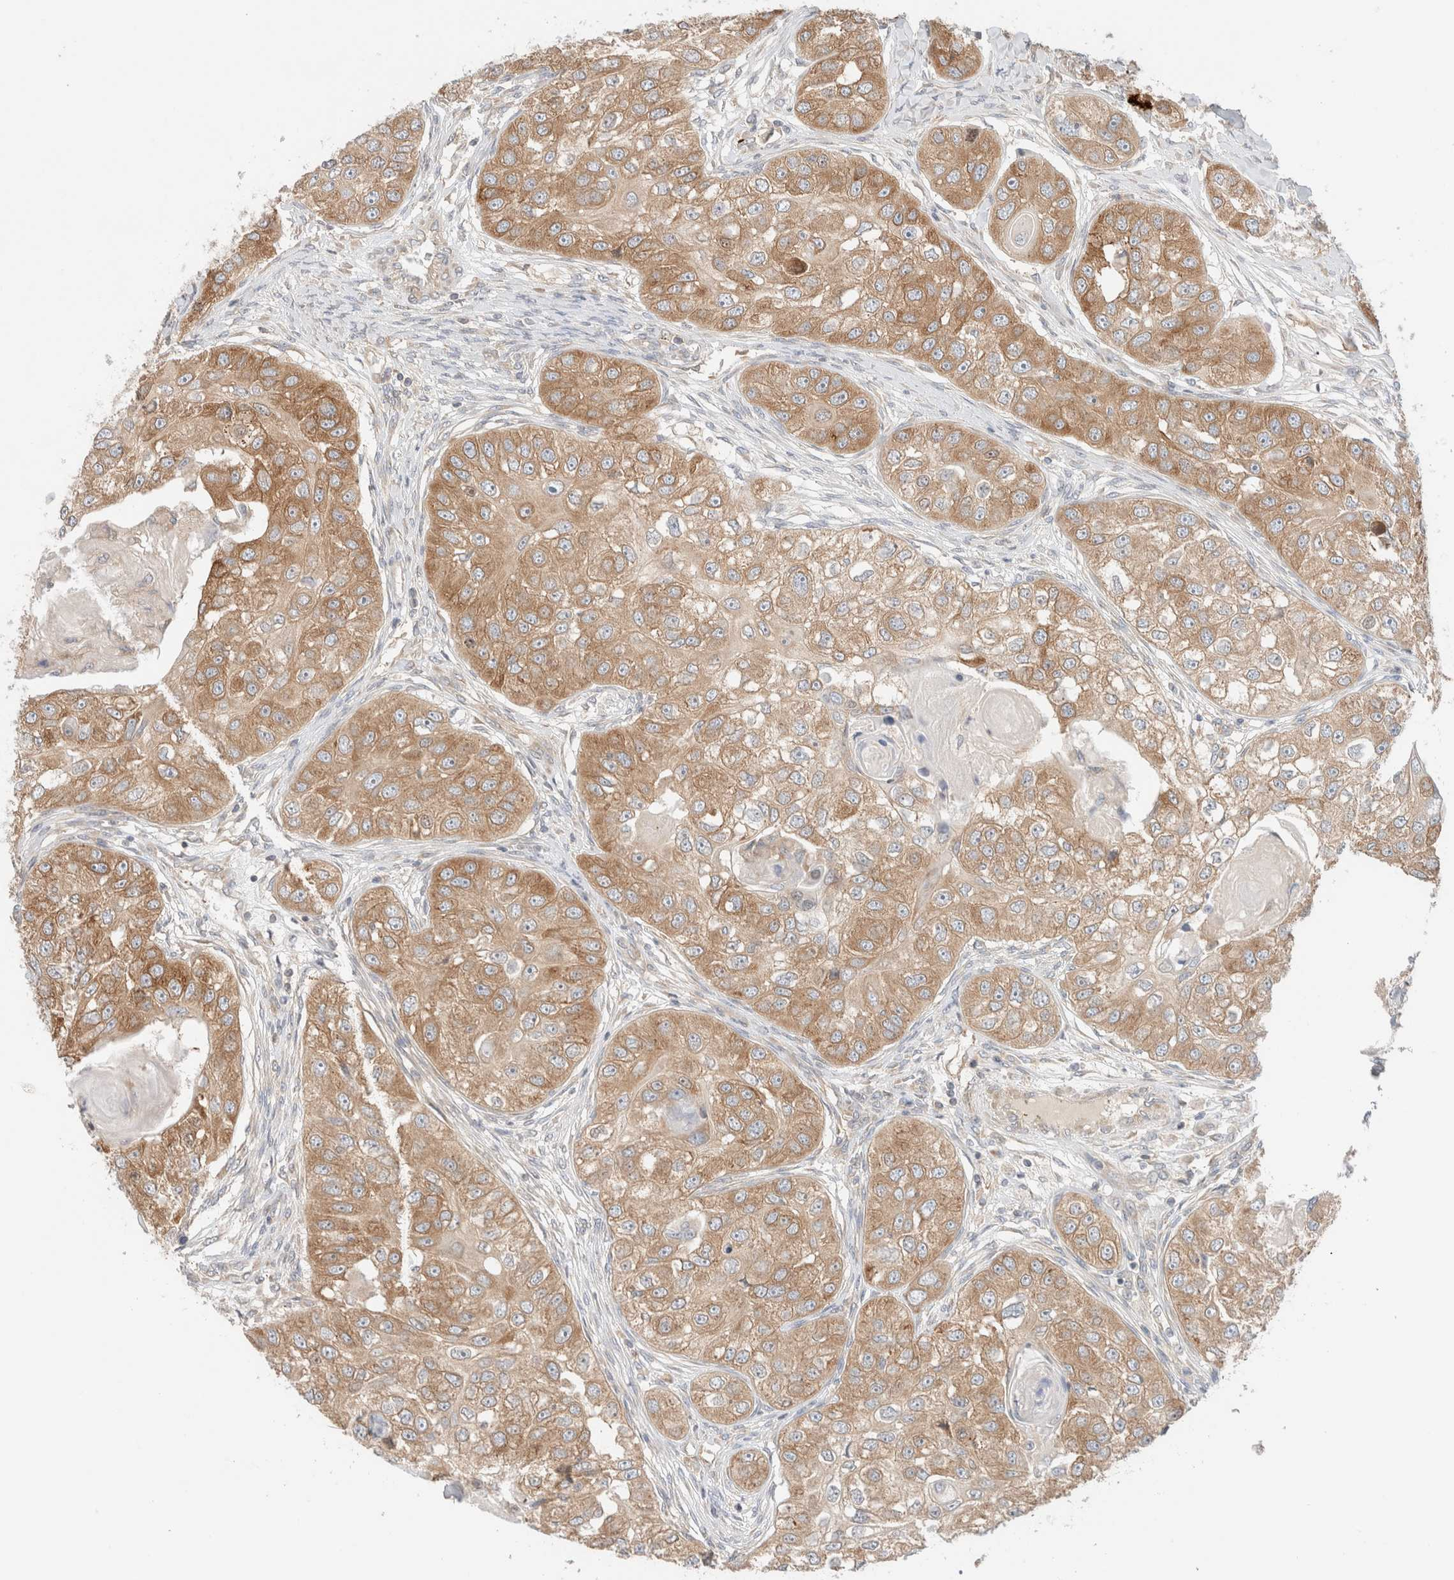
{"staining": {"intensity": "moderate", "quantity": ">75%", "location": "cytoplasmic/membranous"}, "tissue": "head and neck cancer", "cell_type": "Tumor cells", "image_type": "cancer", "snomed": [{"axis": "morphology", "description": "Normal tissue, NOS"}, {"axis": "morphology", "description": "Squamous cell carcinoma, NOS"}, {"axis": "topography", "description": "Skeletal muscle"}, {"axis": "topography", "description": "Head-Neck"}], "caption": "Immunohistochemistry (IHC) micrograph of neoplastic tissue: head and neck squamous cell carcinoma stained using IHC shows medium levels of moderate protein expression localized specifically in the cytoplasmic/membranous of tumor cells, appearing as a cytoplasmic/membranous brown color.", "gene": "MARK3", "patient": {"sex": "male", "age": 51}}